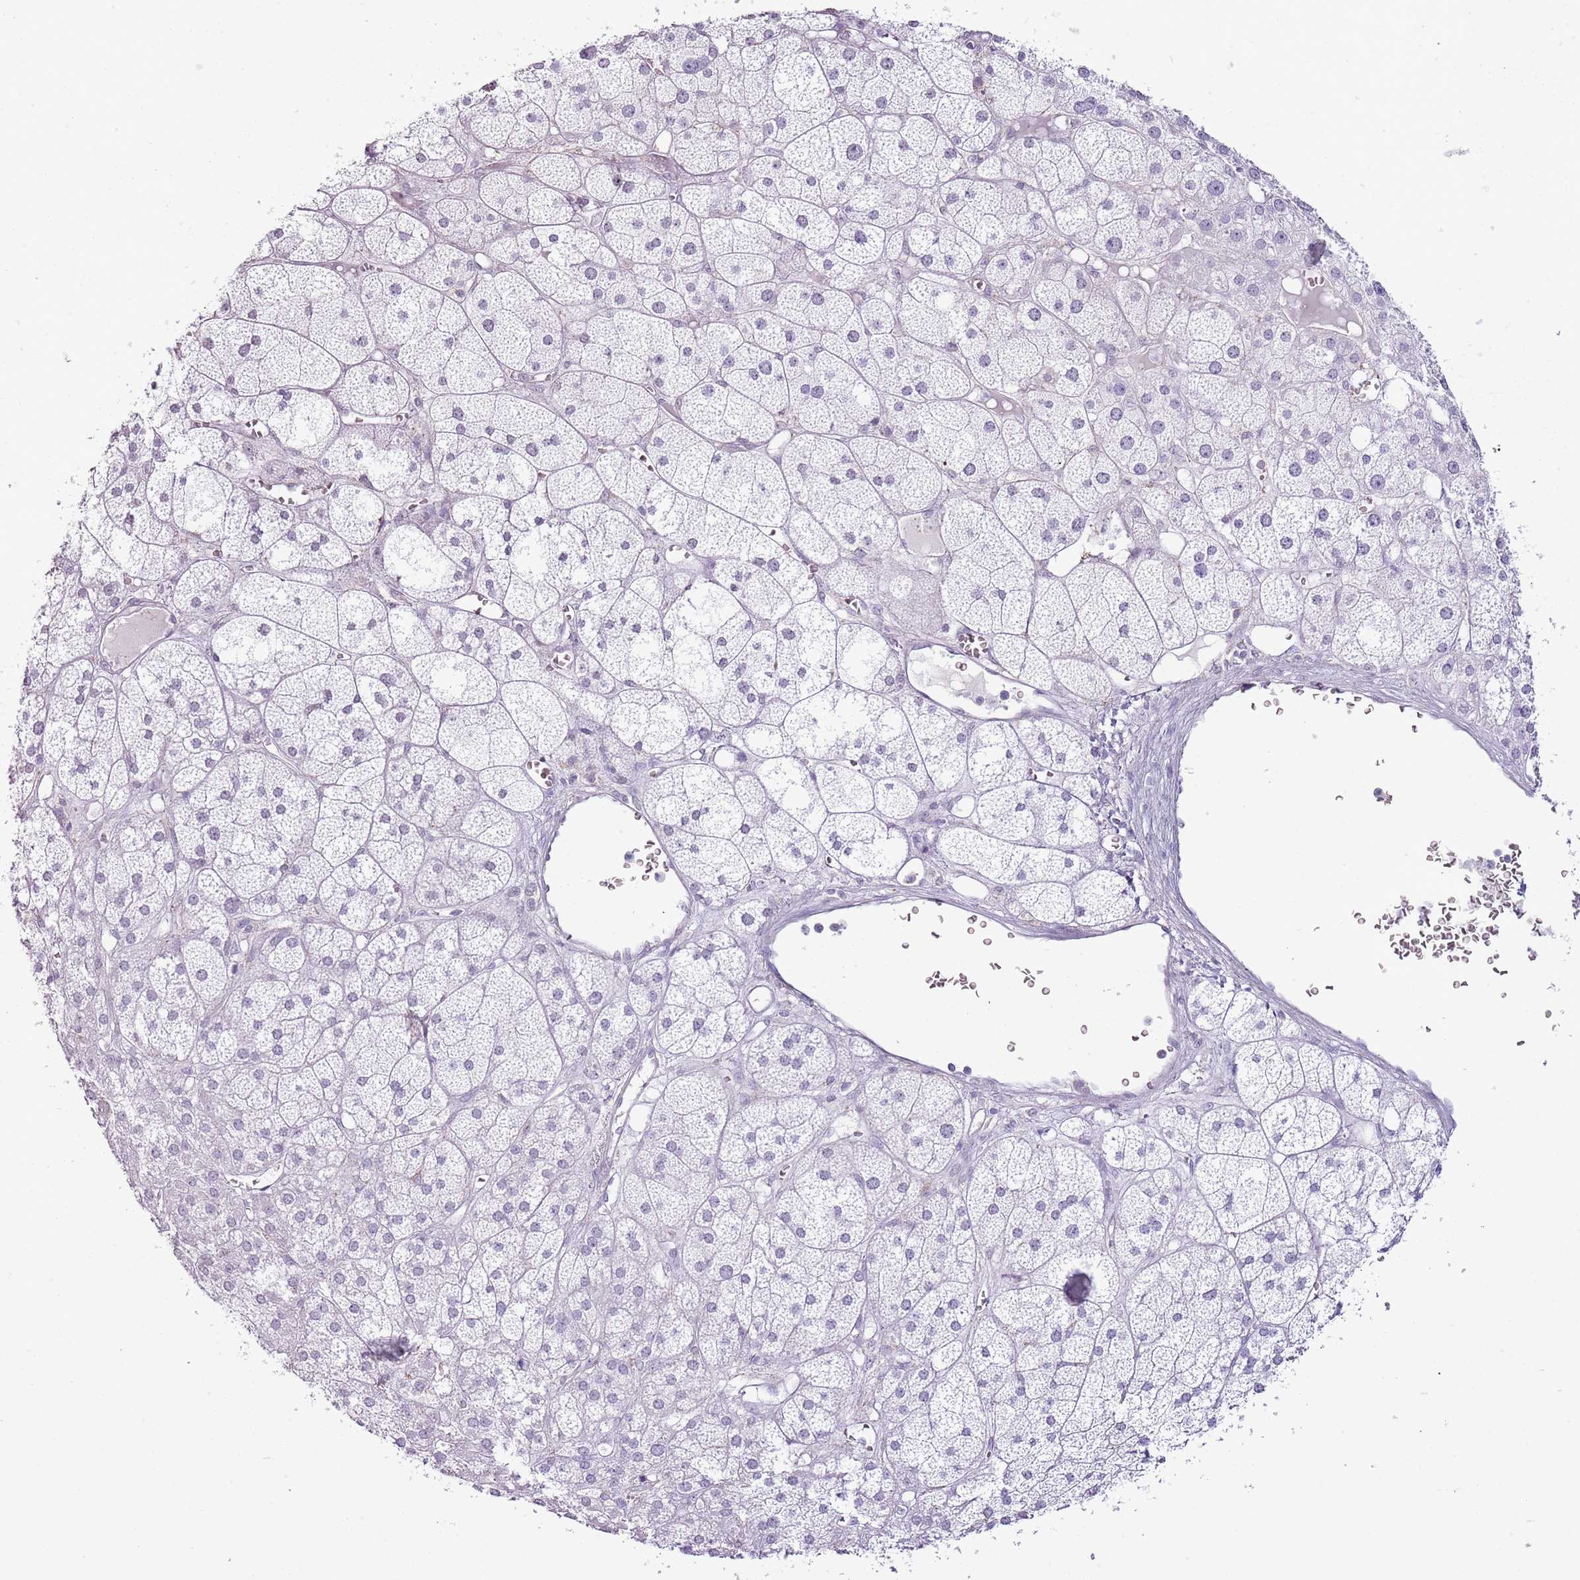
{"staining": {"intensity": "negative", "quantity": "none", "location": "none"}, "tissue": "adrenal gland", "cell_type": "Glandular cells", "image_type": "normal", "snomed": [{"axis": "morphology", "description": "Normal tissue, NOS"}, {"axis": "topography", "description": "Adrenal gland"}], "caption": "The image shows no significant expression in glandular cells of adrenal gland. (DAB (3,3'-diaminobenzidine) immunohistochemistry (IHC), high magnification).", "gene": "SLC23A1", "patient": {"sex": "female", "age": 61}}